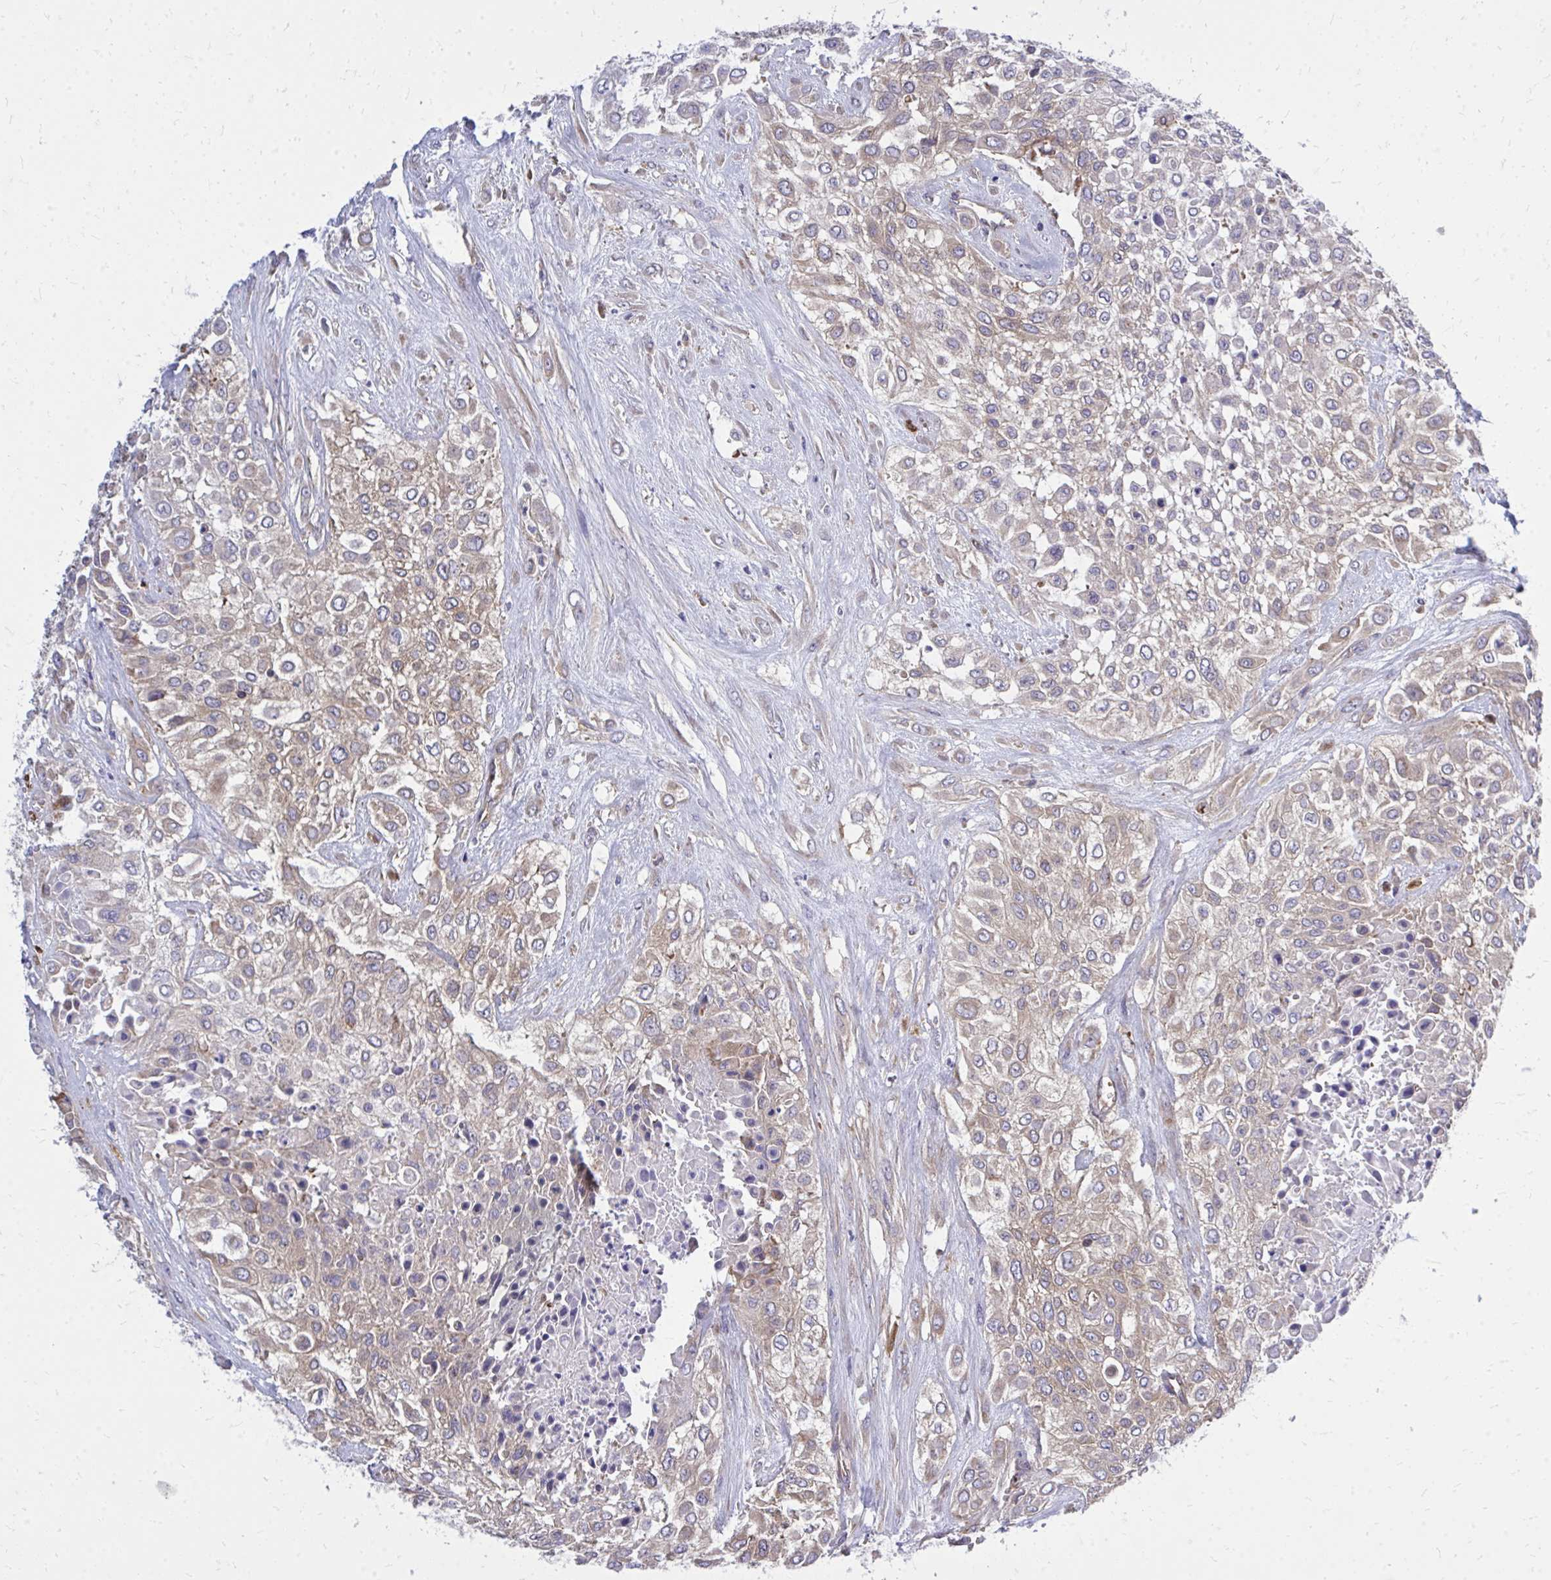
{"staining": {"intensity": "weak", "quantity": ">75%", "location": "cytoplasmic/membranous"}, "tissue": "urothelial cancer", "cell_type": "Tumor cells", "image_type": "cancer", "snomed": [{"axis": "morphology", "description": "Urothelial carcinoma, High grade"}, {"axis": "topography", "description": "Urinary bladder"}], "caption": "Weak cytoplasmic/membranous expression is present in approximately >75% of tumor cells in urothelial carcinoma (high-grade). (DAB (3,3'-diaminobenzidine) = brown stain, brightfield microscopy at high magnification).", "gene": "PDK4", "patient": {"sex": "male", "age": 57}}